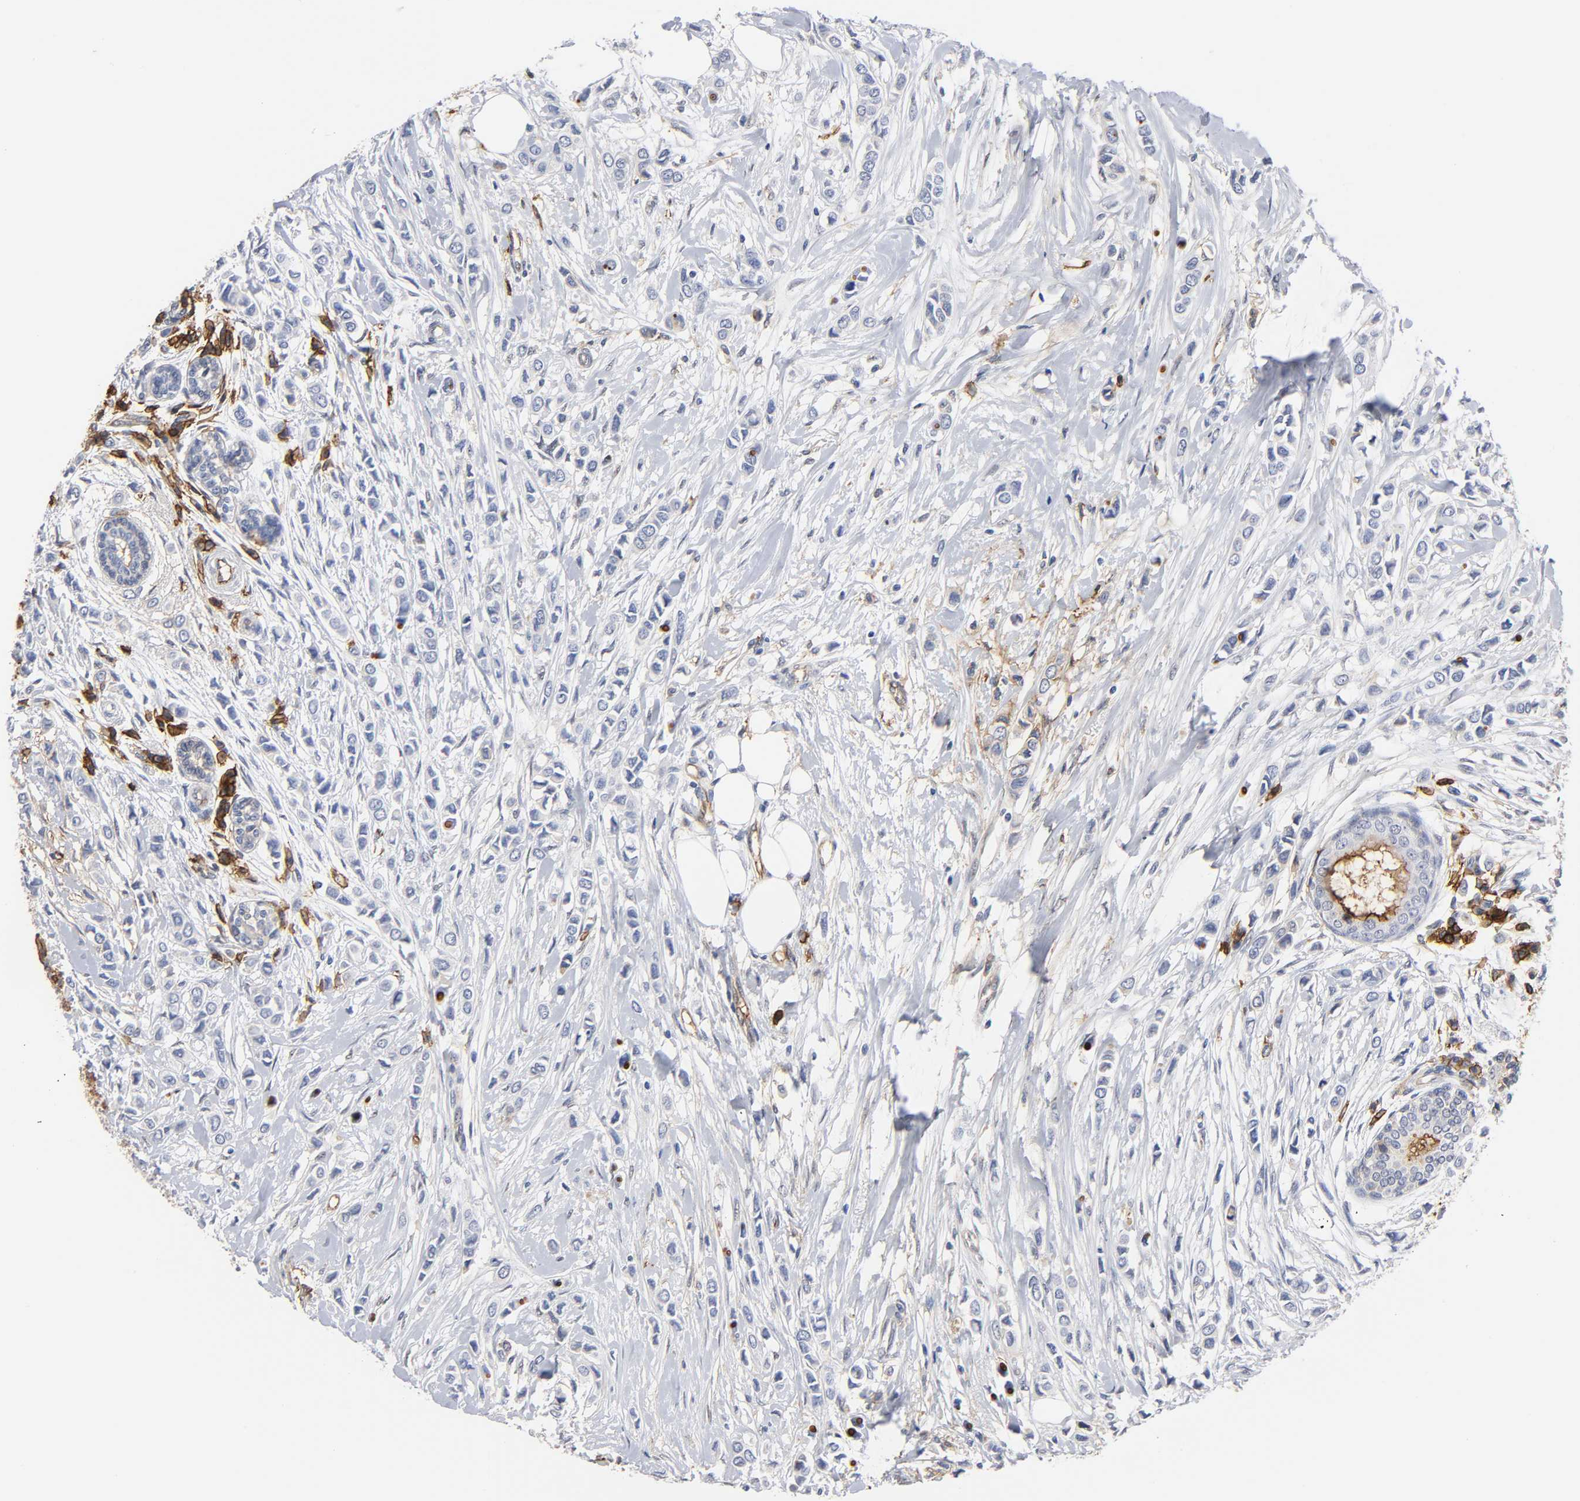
{"staining": {"intensity": "negative", "quantity": "none", "location": "none"}, "tissue": "breast cancer", "cell_type": "Tumor cells", "image_type": "cancer", "snomed": [{"axis": "morphology", "description": "Lobular carcinoma"}, {"axis": "topography", "description": "Breast"}], "caption": "High power microscopy histopathology image of an IHC histopathology image of breast lobular carcinoma, revealing no significant expression in tumor cells.", "gene": "ICAM1", "patient": {"sex": "female", "age": 51}}